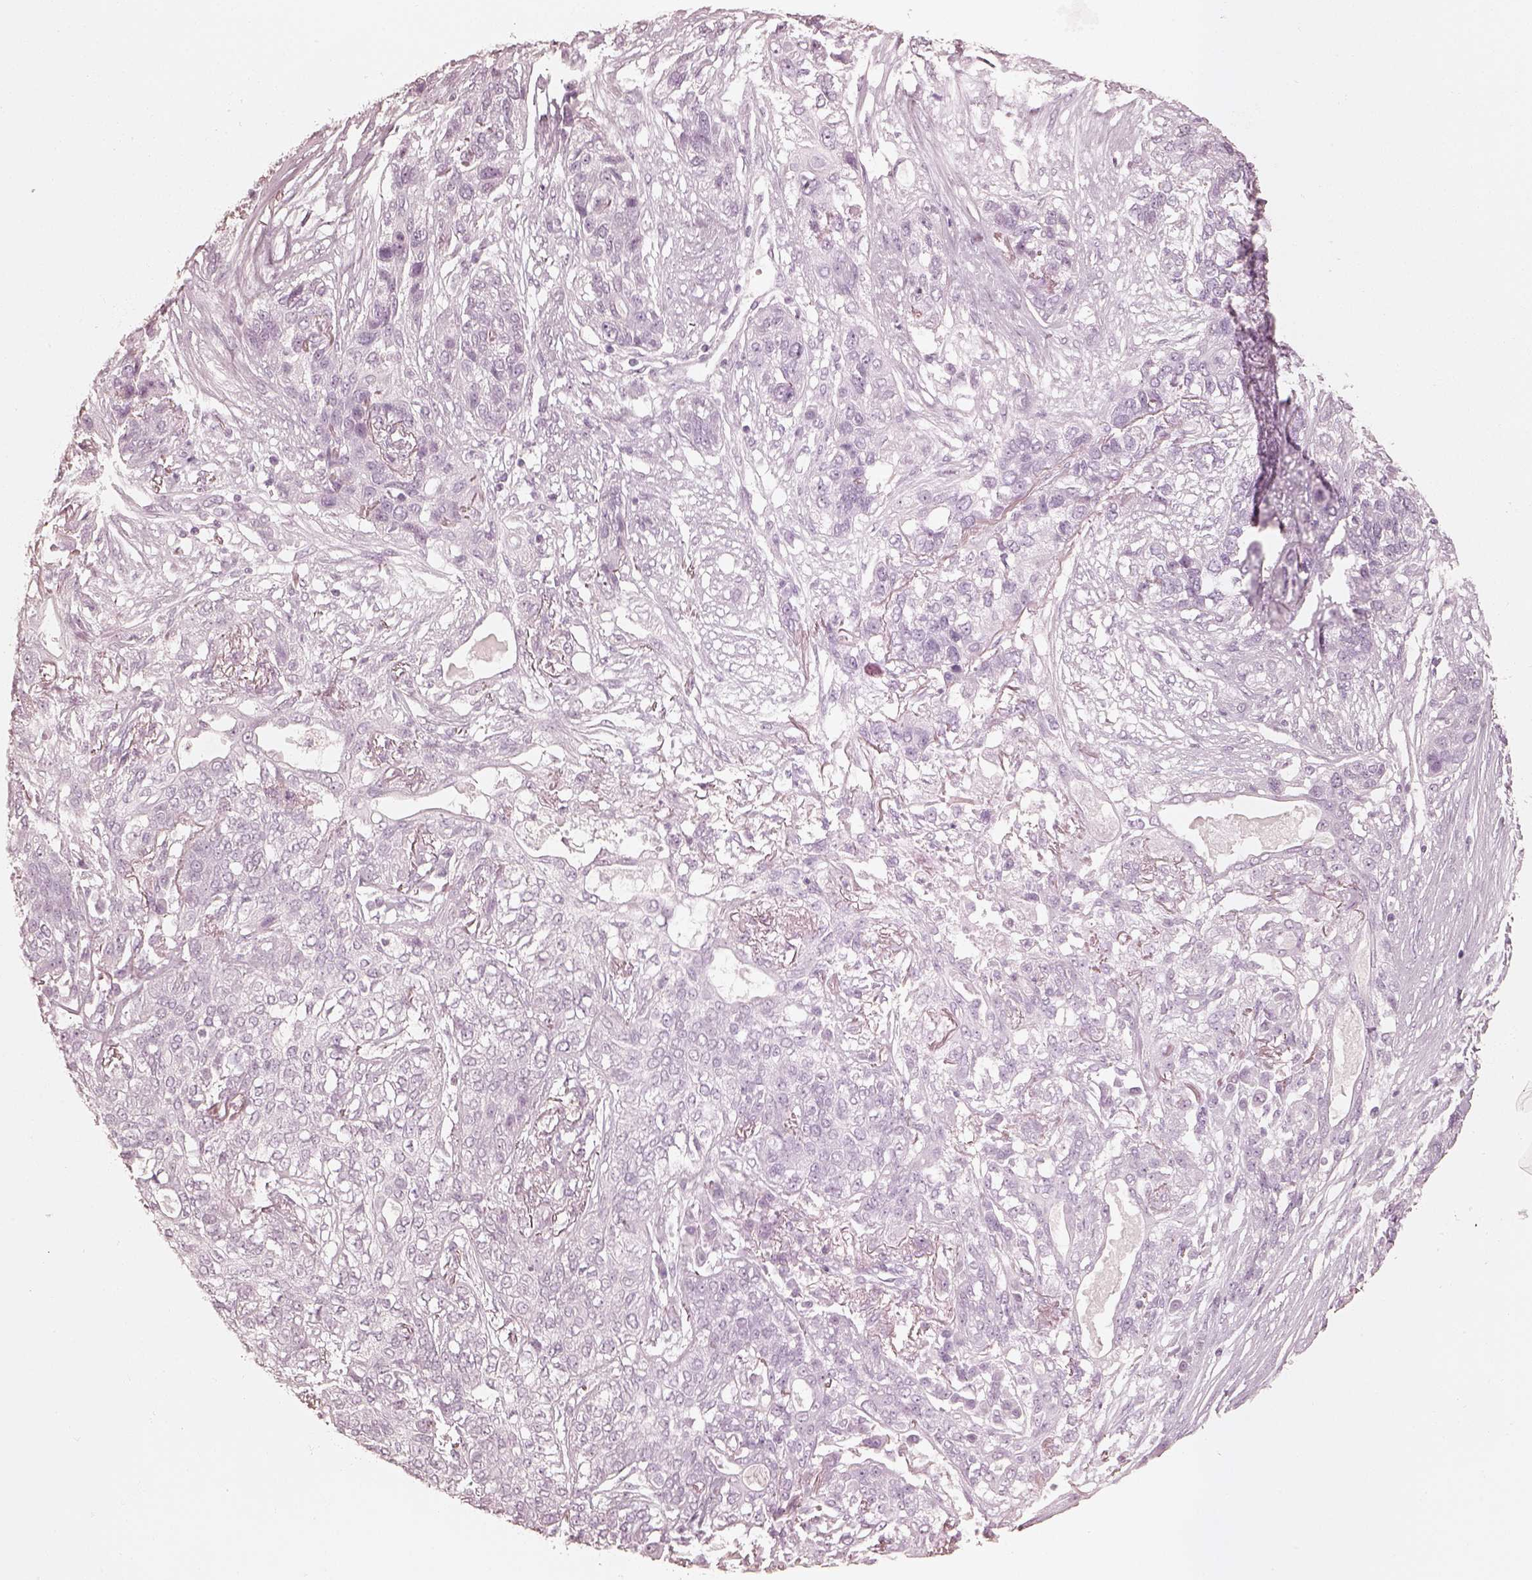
{"staining": {"intensity": "negative", "quantity": "none", "location": "none"}, "tissue": "lung cancer", "cell_type": "Tumor cells", "image_type": "cancer", "snomed": [{"axis": "morphology", "description": "Squamous cell carcinoma, NOS"}, {"axis": "topography", "description": "Lung"}], "caption": "An immunohistochemistry micrograph of lung squamous cell carcinoma is shown. There is no staining in tumor cells of lung squamous cell carcinoma.", "gene": "KRT72", "patient": {"sex": "female", "age": 70}}